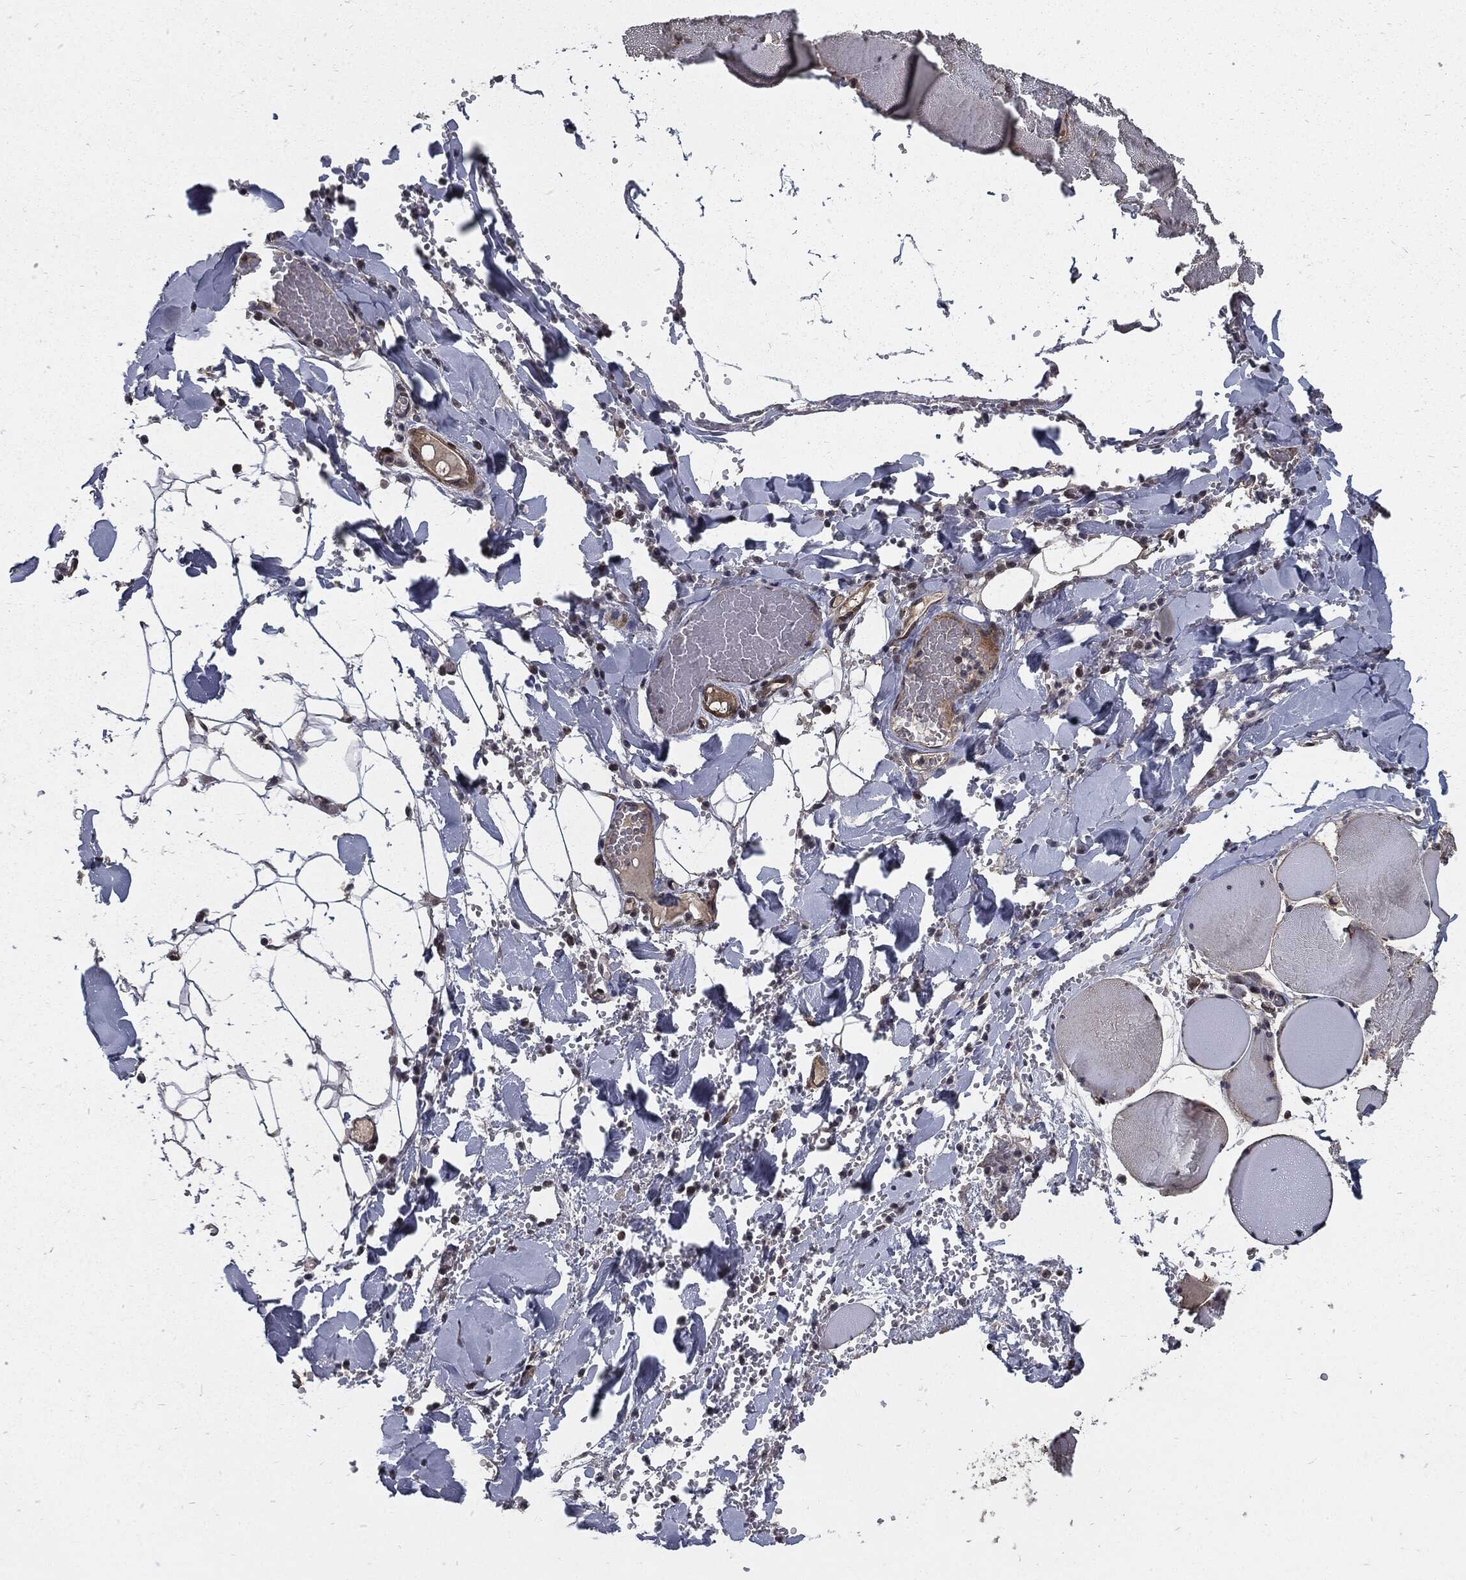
{"staining": {"intensity": "negative", "quantity": "none", "location": "none"}, "tissue": "skeletal muscle", "cell_type": "Myocytes", "image_type": "normal", "snomed": [{"axis": "morphology", "description": "Normal tissue, NOS"}, {"axis": "morphology", "description": "Malignant melanoma, Metastatic site"}, {"axis": "topography", "description": "Skeletal muscle"}], "caption": "Immunohistochemistry histopathology image of unremarkable skeletal muscle stained for a protein (brown), which shows no expression in myocytes.", "gene": "PTPA", "patient": {"sex": "male", "age": 50}}